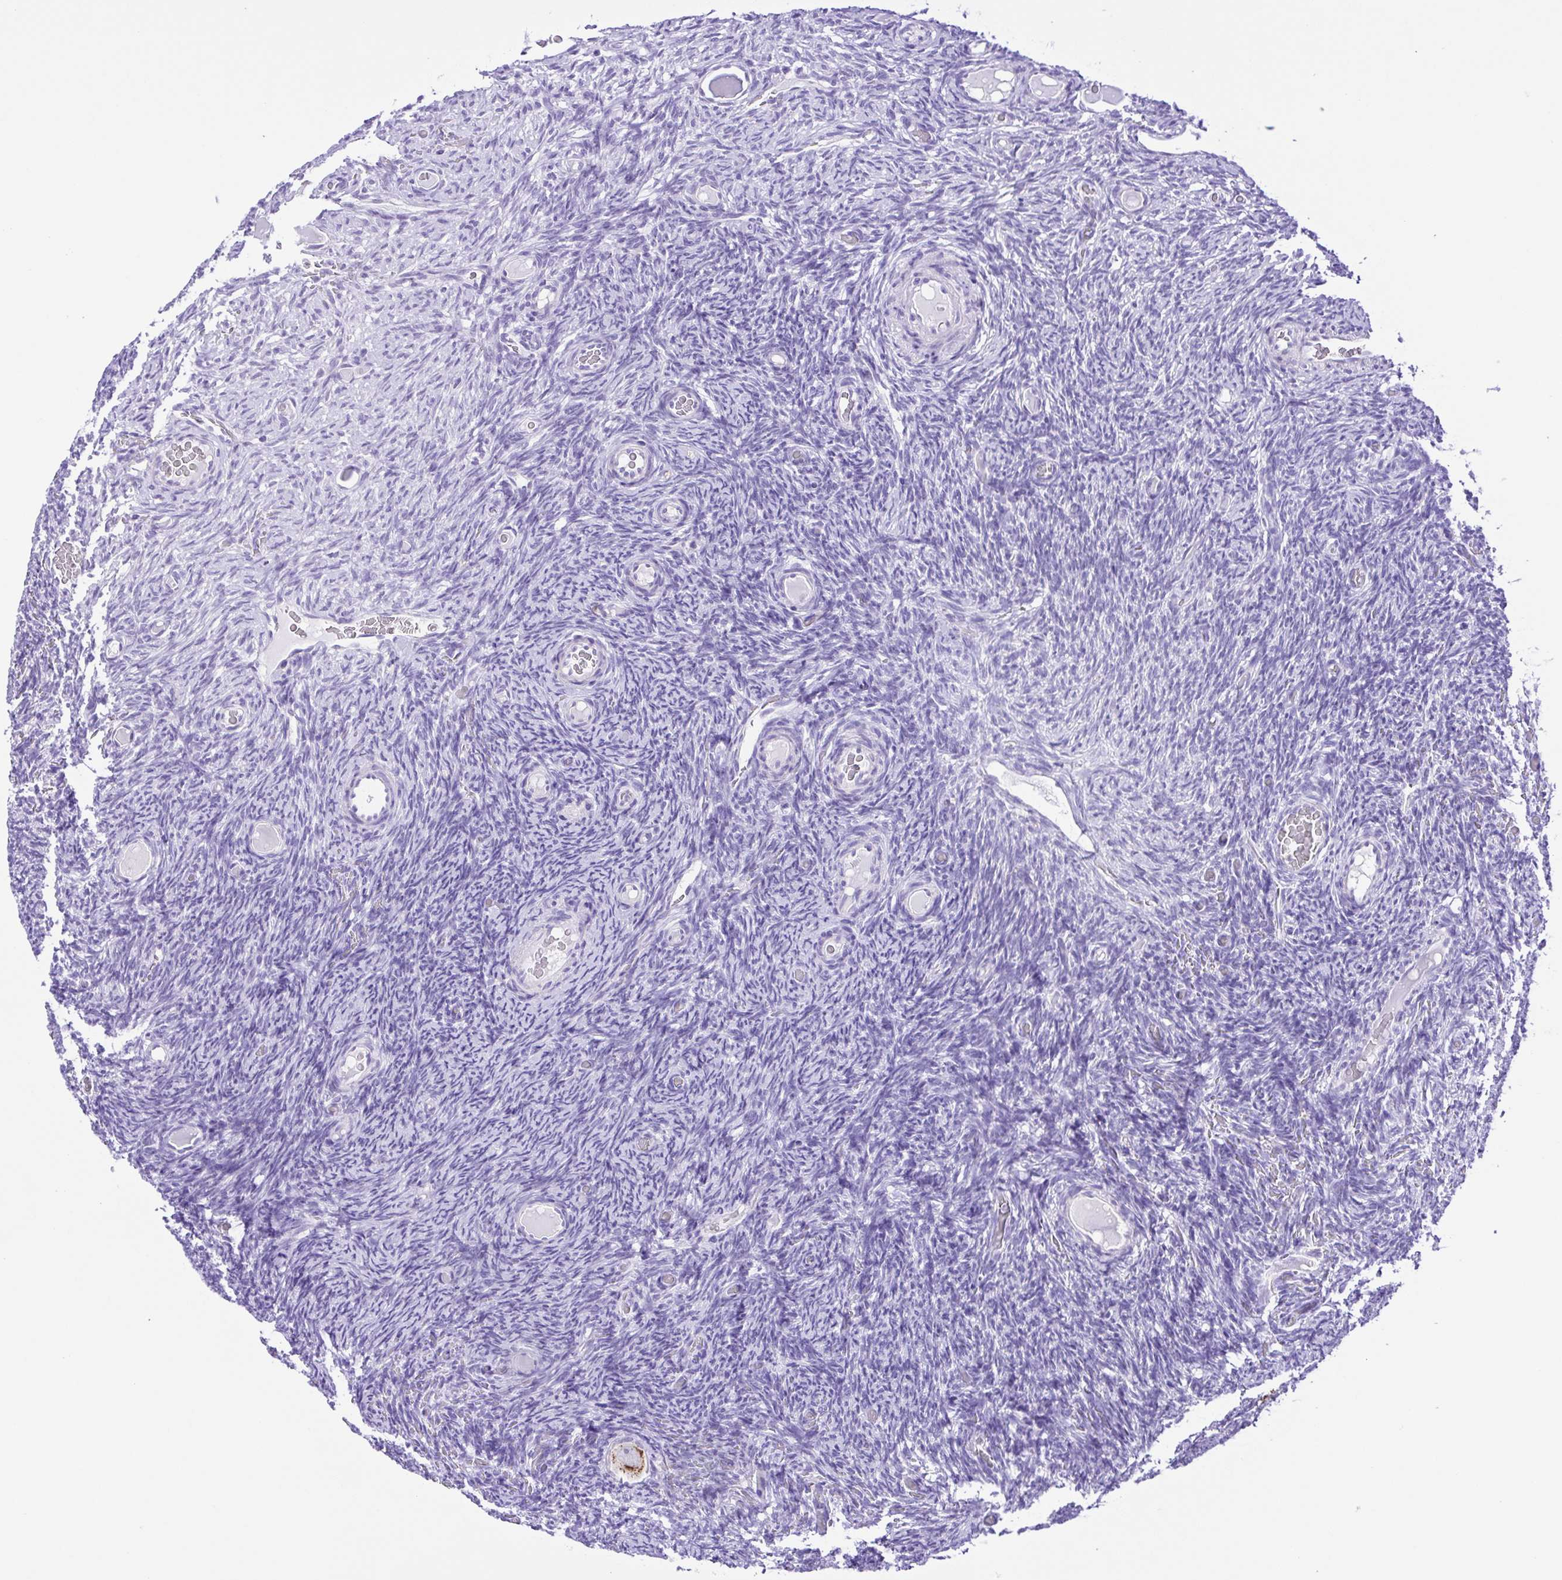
{"staining": {"intensity": "negative", "quantity": "none", "location": "none"}, "tissue": "ovary", "cell_type": "Ovarian stroma cells", "image_type": "normal", "snomed": [{"axis": "morphology", "description": "Normal tissue, NOS"}, {"axis": "topography", "description": "Ovary"}], "caption": "Immunohistochemistry photomicrograph of normal ovary: human ovary stained with DAB reveals no significant protein staining in ovarian stroma cells.", "gene": "SYT1", "patient": {"sex": "female", "age": 34}}